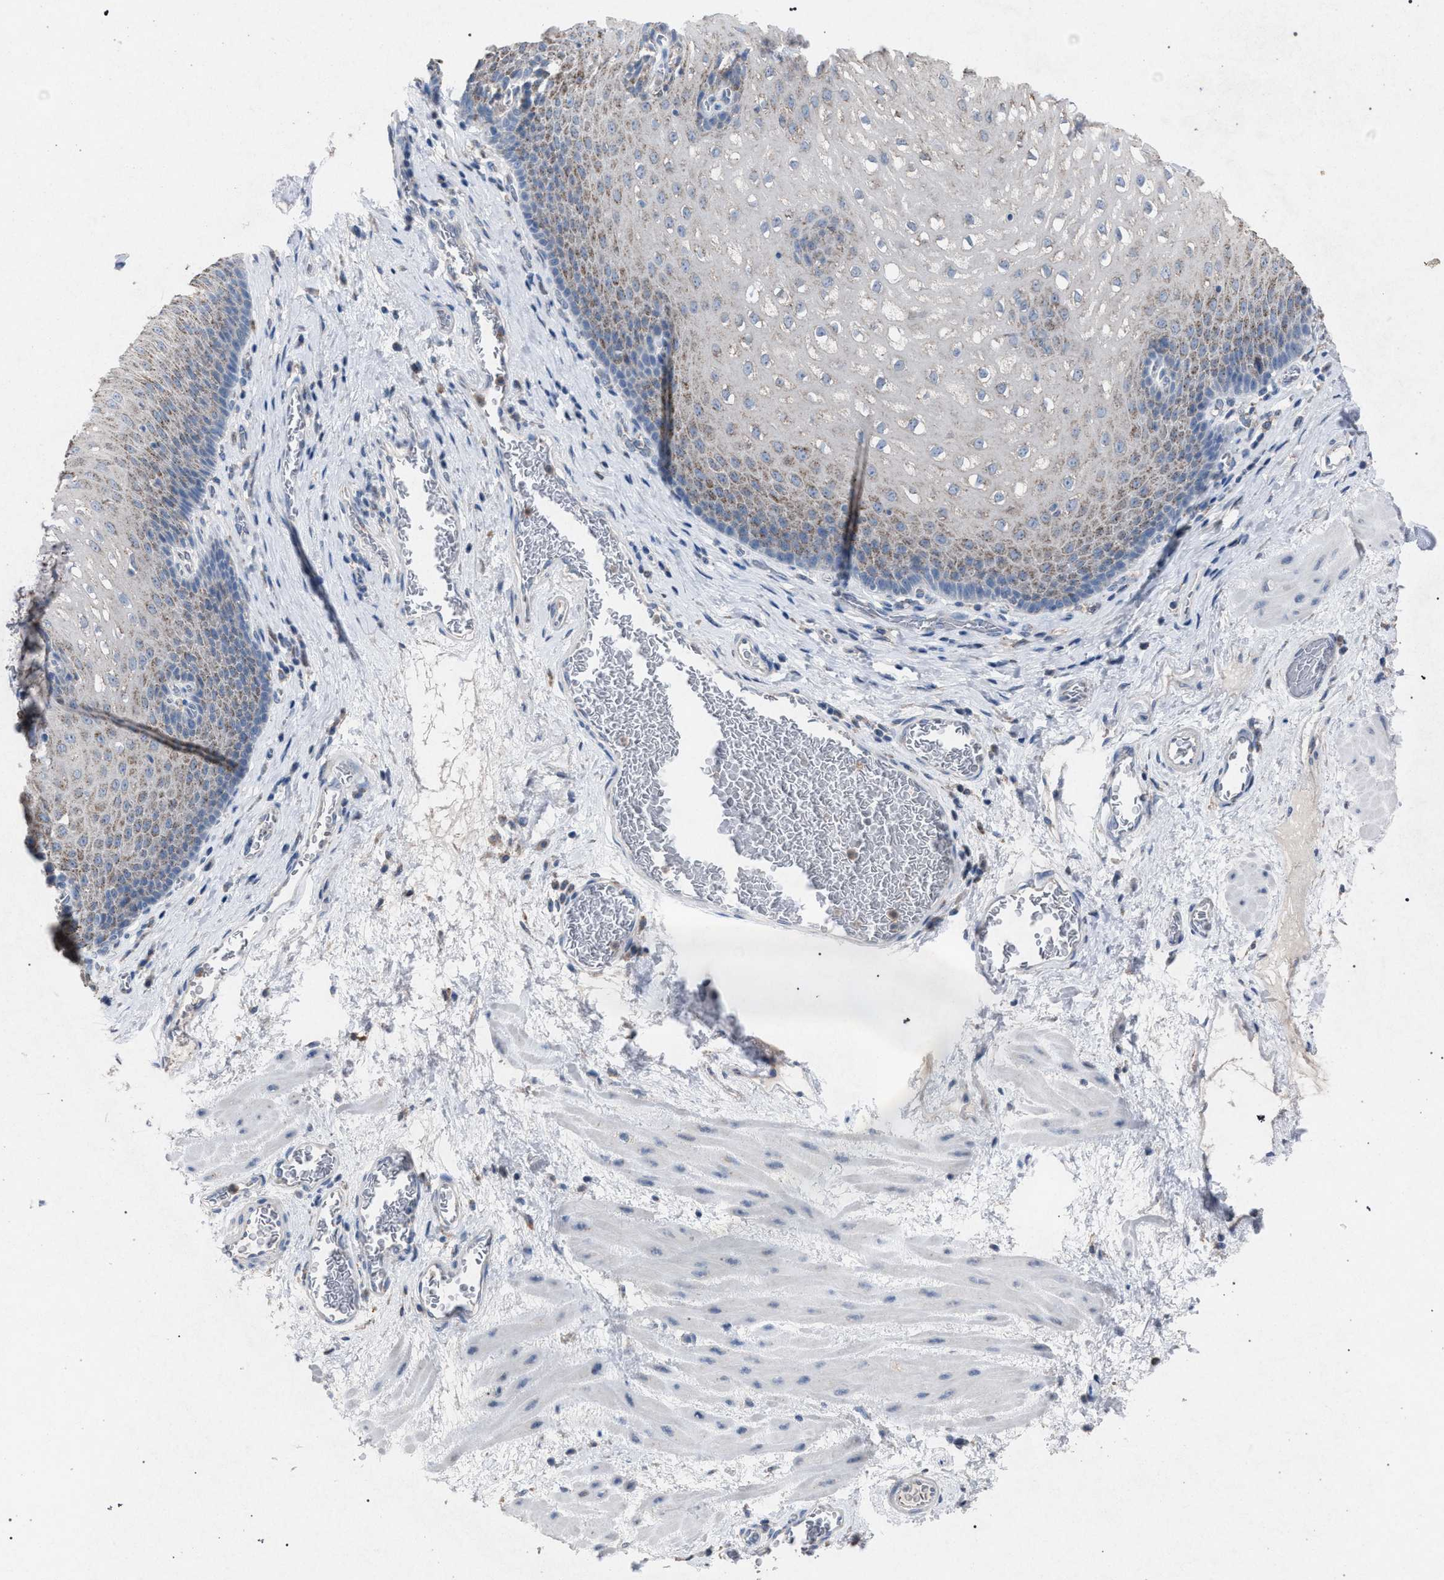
{"staining": {"intensity": "weak", "quantity": "25%-75%", "location": "cytoplasmic/membranous"}, "tissue": "esophagus", "cell_type": "Squamous epithelial cells", "image_type": "normal", "snomed": [{"axis": "morphology", "description": "Normal tissue, NOS"}, {"axis": "topography", "description": "Esophagus"}], "caption": "Immunohistochemical staining of normal esophagus demonstrates 25%-75% levels of weak cytoplasmic/membranous protein positivity in about 25%-75% of squamous epithelial cells. The protein is stained brown, and the nuclei are stained in blue (DAB IHC with brightfield microscopy, high magnification).", "gene": "HSD17B4", "patient": {"sex": "male", "age": 48}}